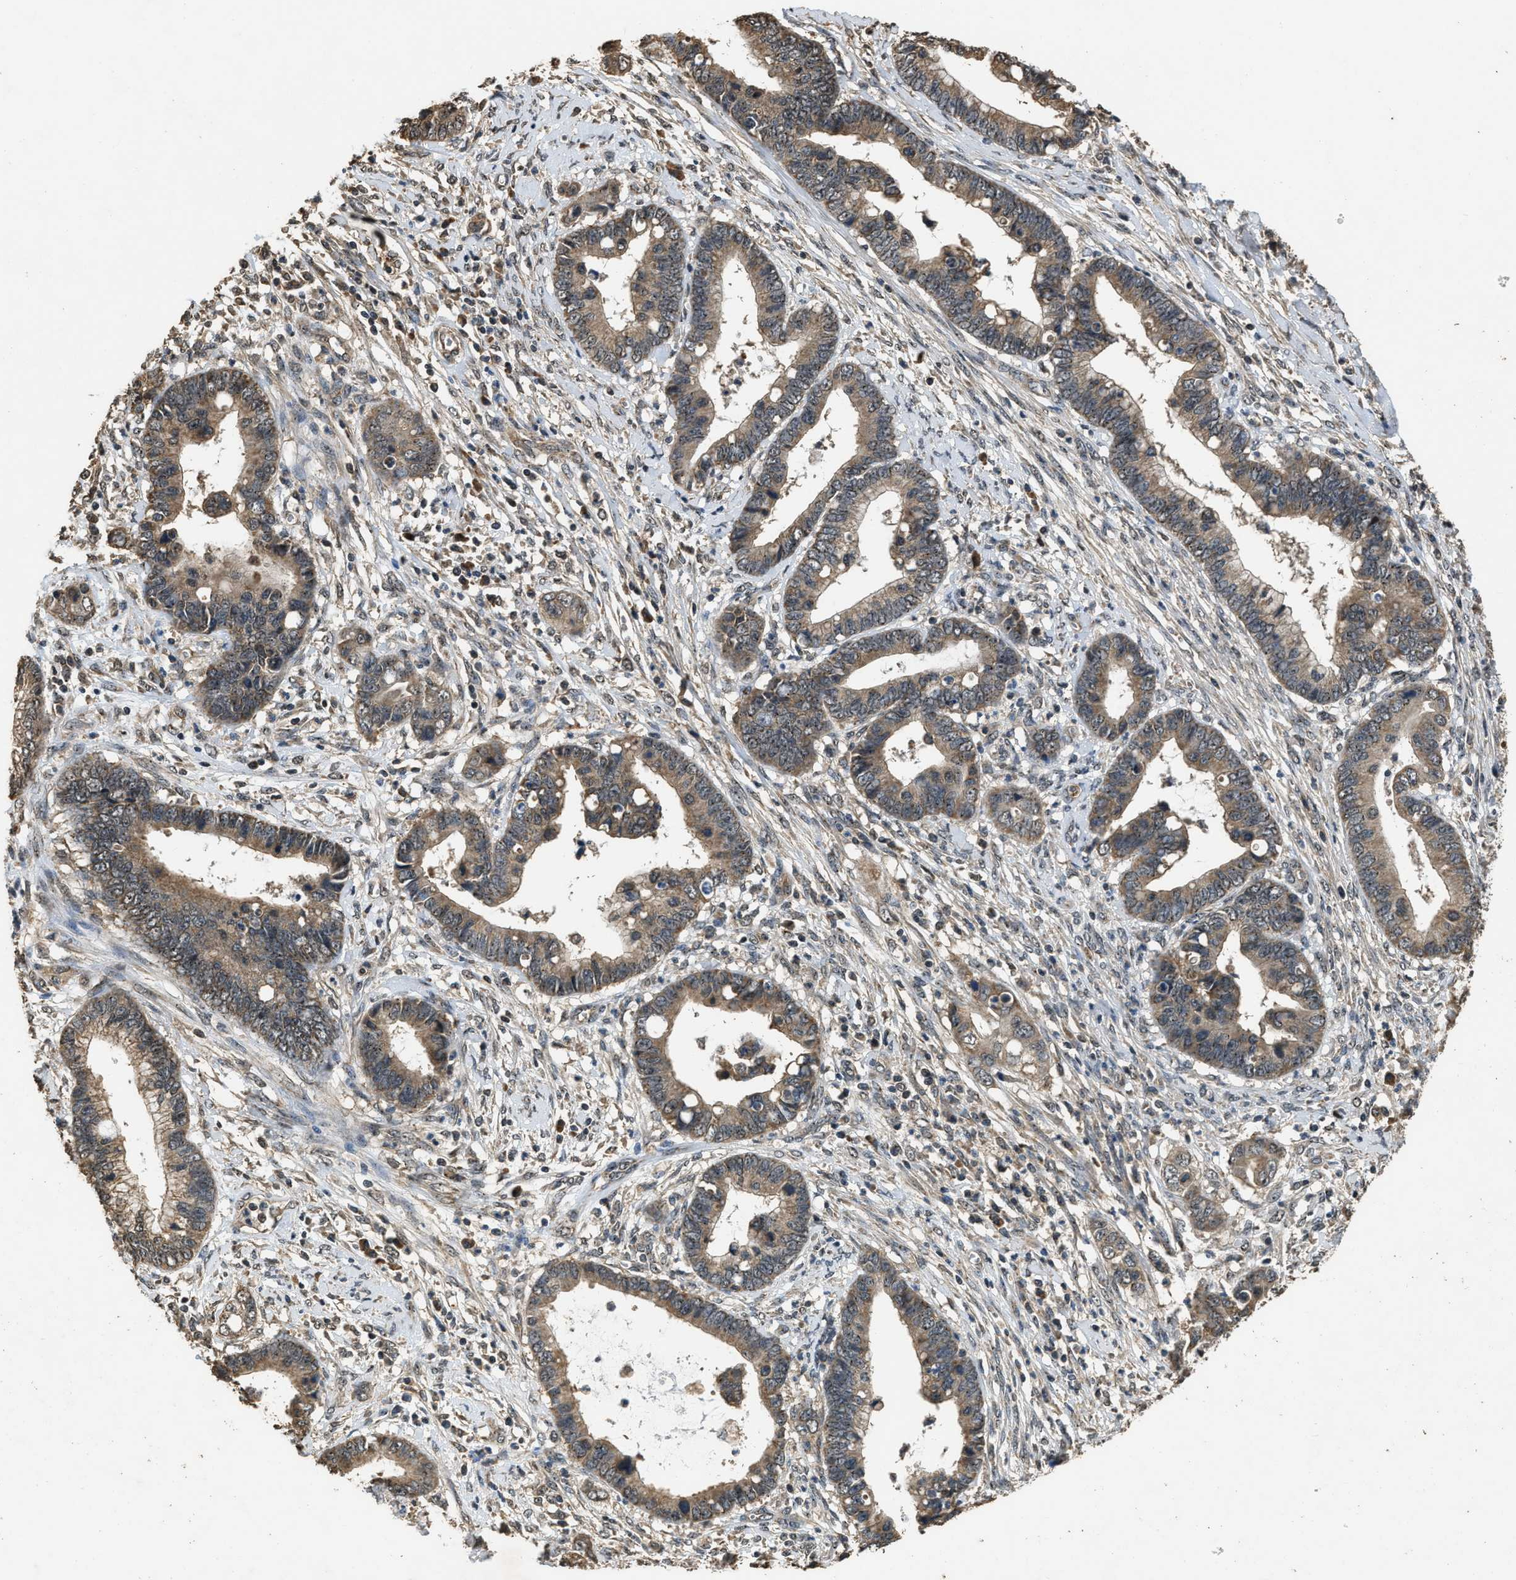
{"staining": {"intensity": "weak", "quantity": ">75%", "location": "cytoplasmic/membranous"}, "tissue": "cervical cancer", "cell_type": "Tumor cells", "image_type": "cancer", "snomed": [{"axis": "morphology", "description": "Adenocarcinoma, NOS"}, {"axis": "topography", "description": "Cervix"}], "caption": "Immunohistochemical staining of cervical adenocarcinoma displays weak cytoplasmic/membranous protein positivity in about >75% of tumor cells.", "gene": "DENND6B", "patient": {"sex": "female", "age": 44}}